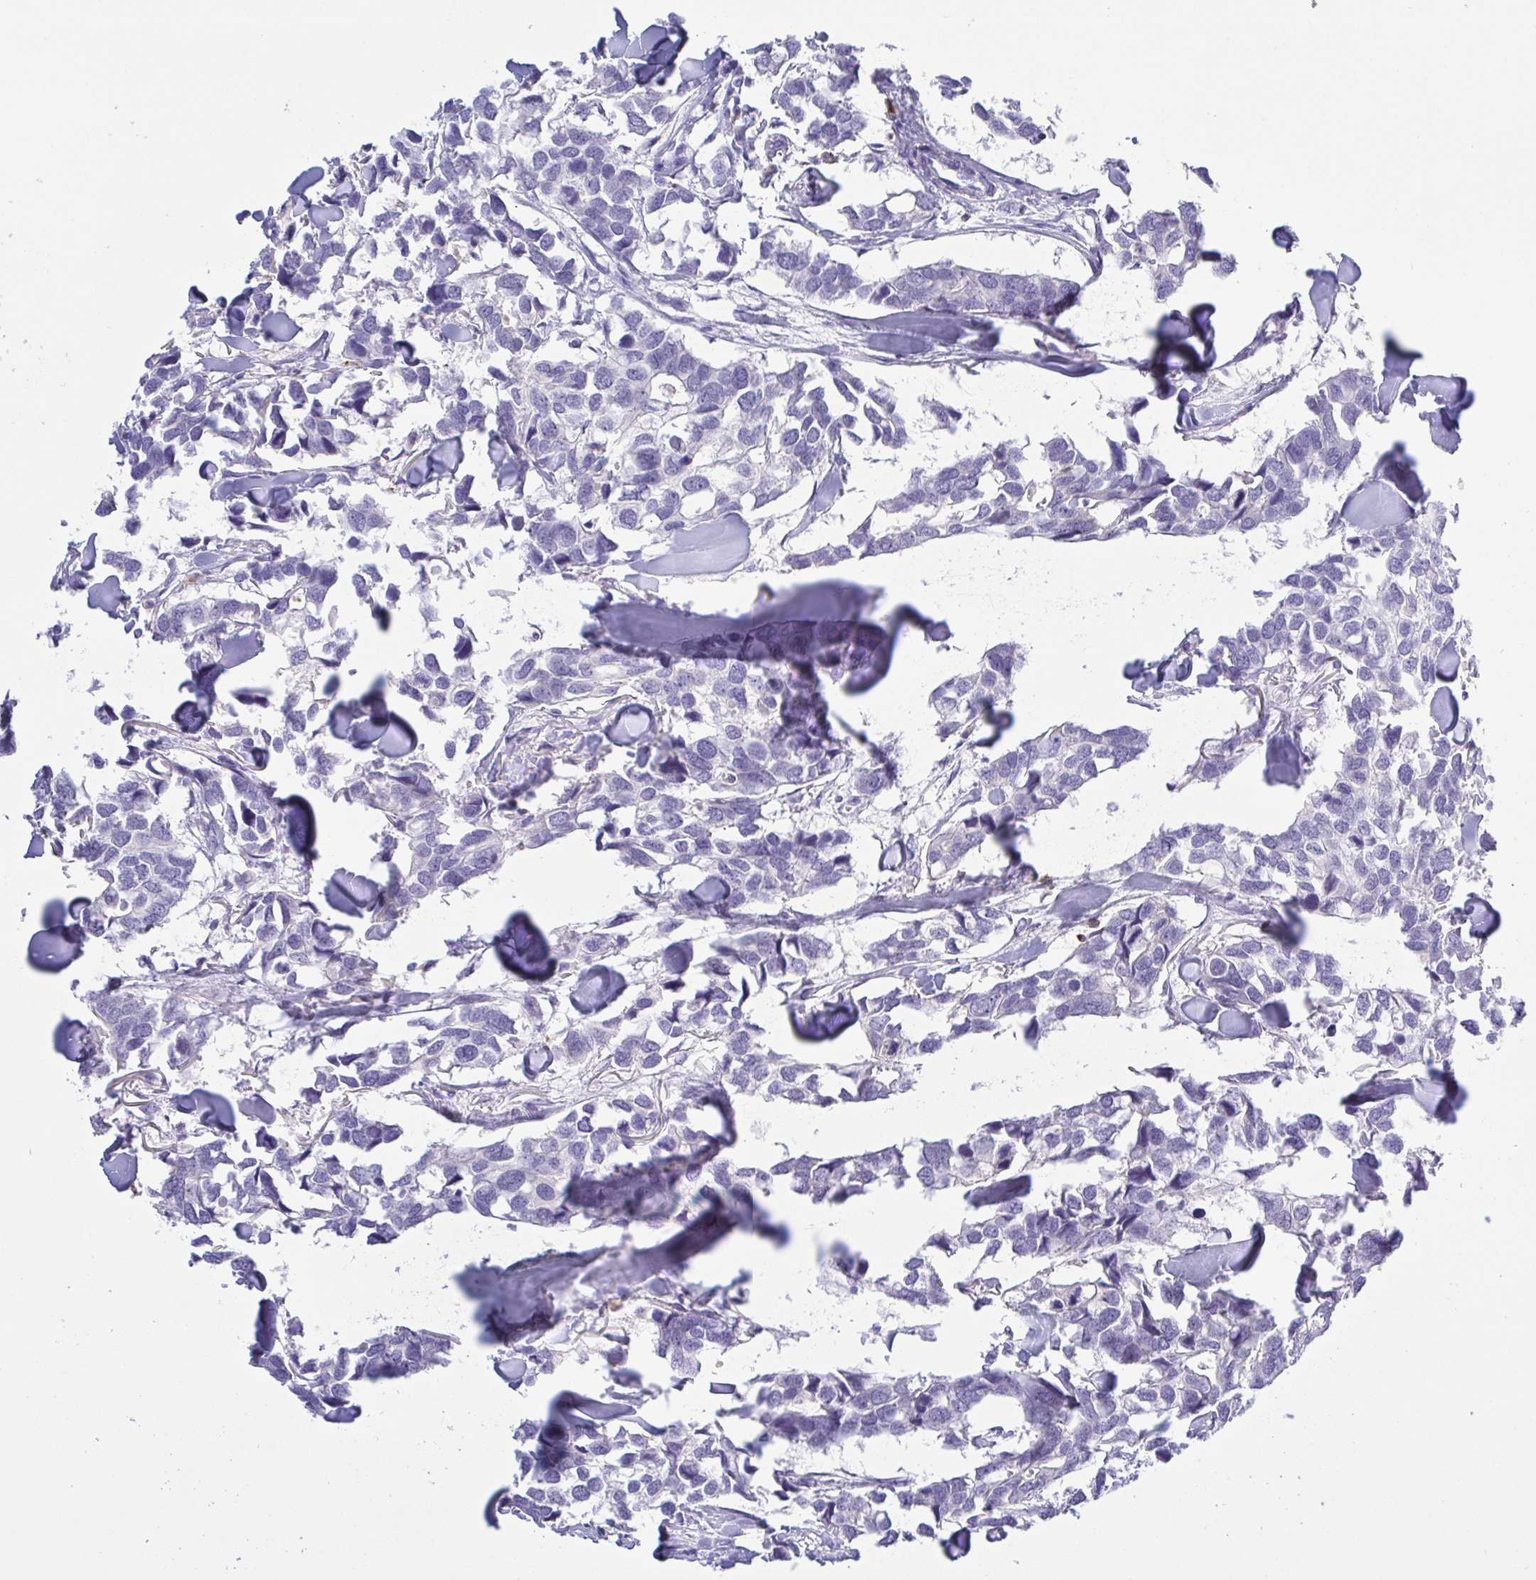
{"staining": {"intensity": "negative", "quantity": "none", "location": "none"}, "tissue": "breast cancer", "cell_type": "Tumor cells", "image_type": "cancer", "snomed": [{"axis": "morphology", "description": "Duct carcinoma"}, {"axis": "topography", "description": "Breast"}], "caption": "DAB immunohistochemical staining of breast cancer (infiltrating ductal carcinoma) shows no significant expression in tumor cells.", "gene": "PGLYRP1", "patient": {"sex": "female", "age": 83}}